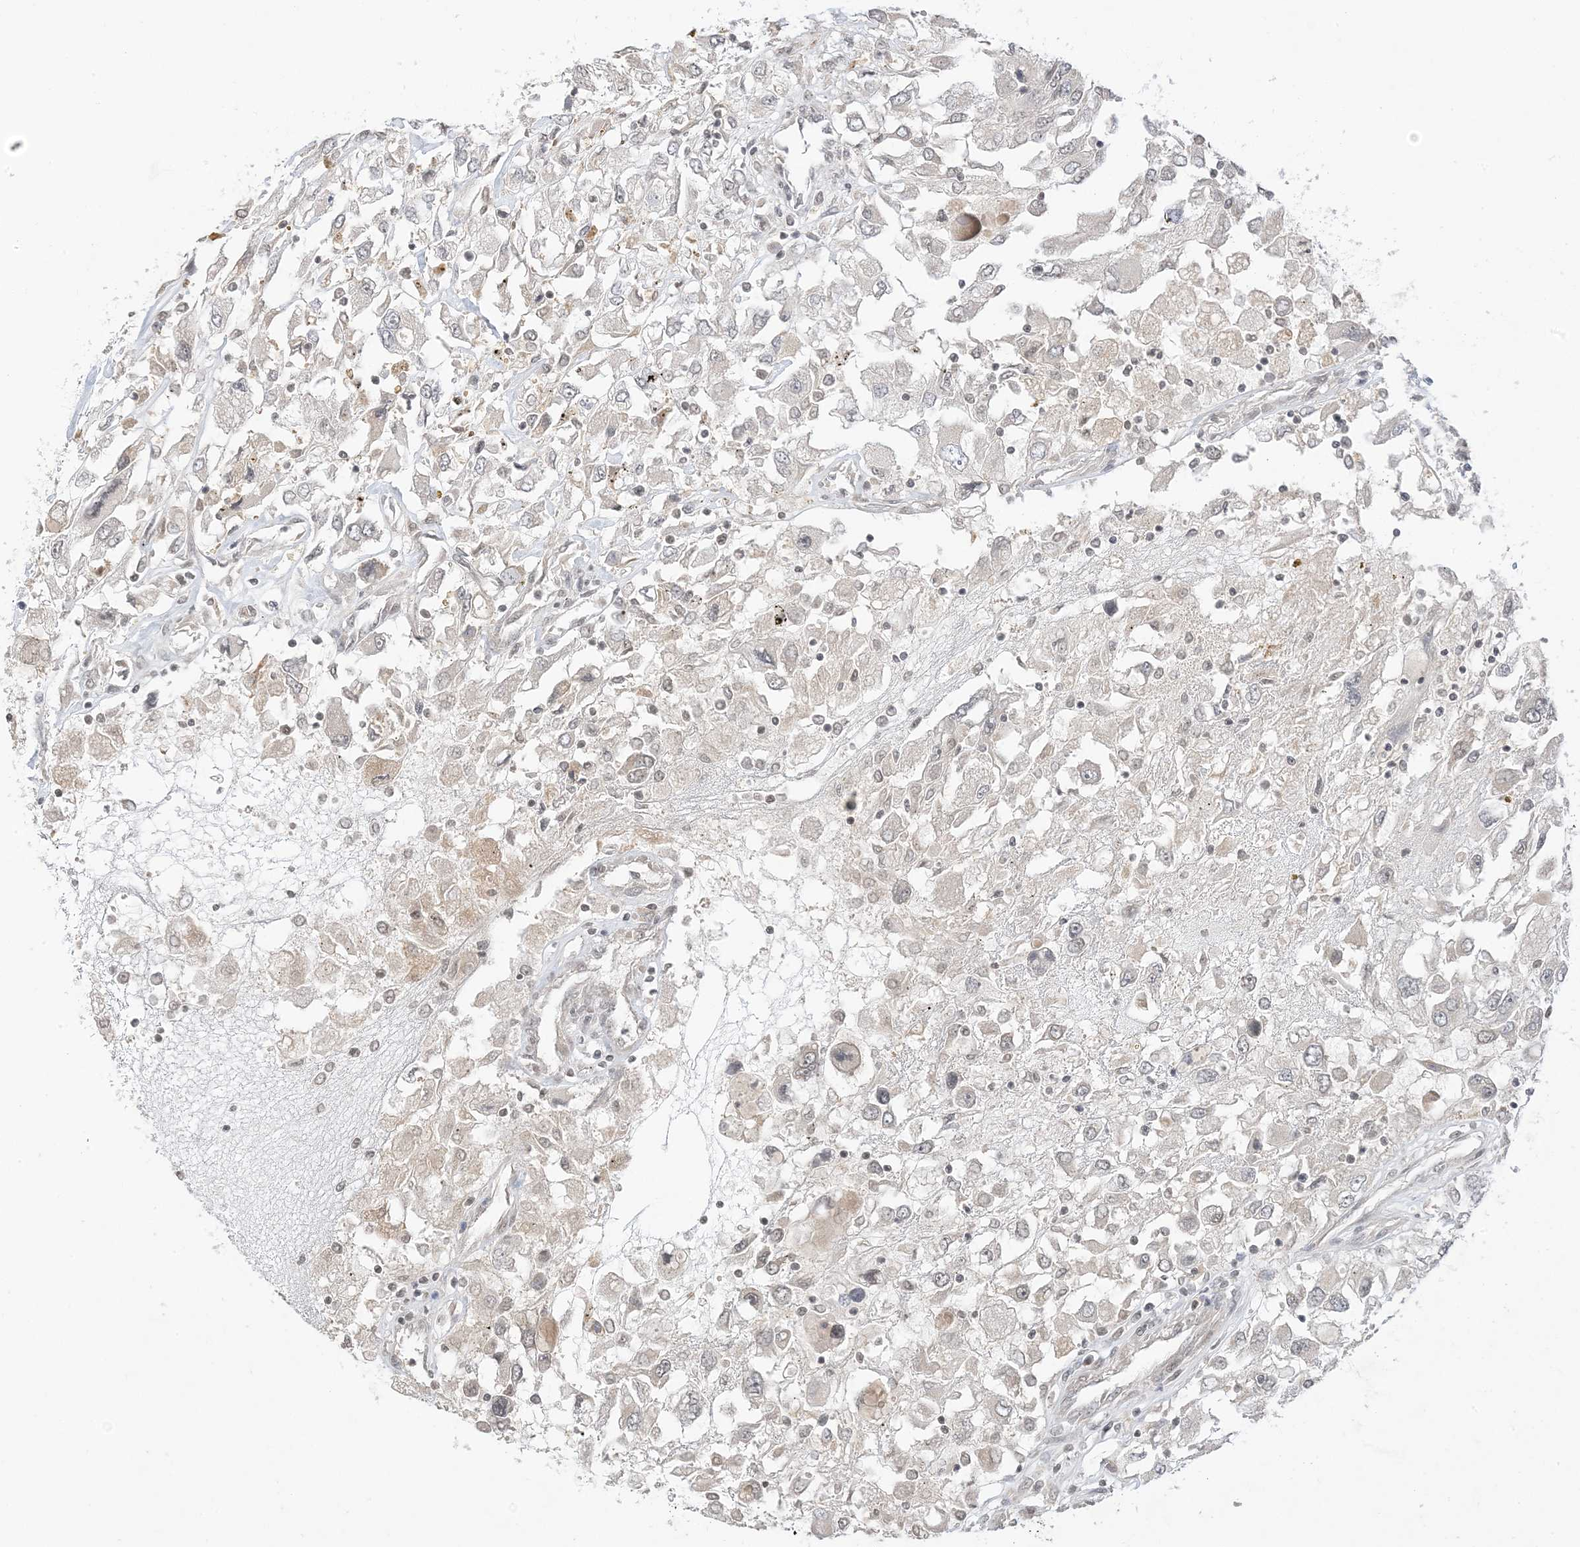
{"staining": {"intensity": "negative", "quantity": "none", "location": "none"}, "tissue": "renal cancer", "cell_type": "Tumor cells", "image_type": "cancer", "snomed": [{"axis": "morphology", "description": "Adenocarcinoma, NOS"}, {"axis": "topography", "description": "Kidney"}], "caption": "The micrograph shows no significant positivity in tumor cells of renal adenocarcinoma. Brightfield microscopy of immunohistochemistry (IHC) stained with DAB (brown) and hematoxylin (blue), captured at high magnification.", "gene": "RANBP9", "patient": {"sex": "female", "age": 52}}